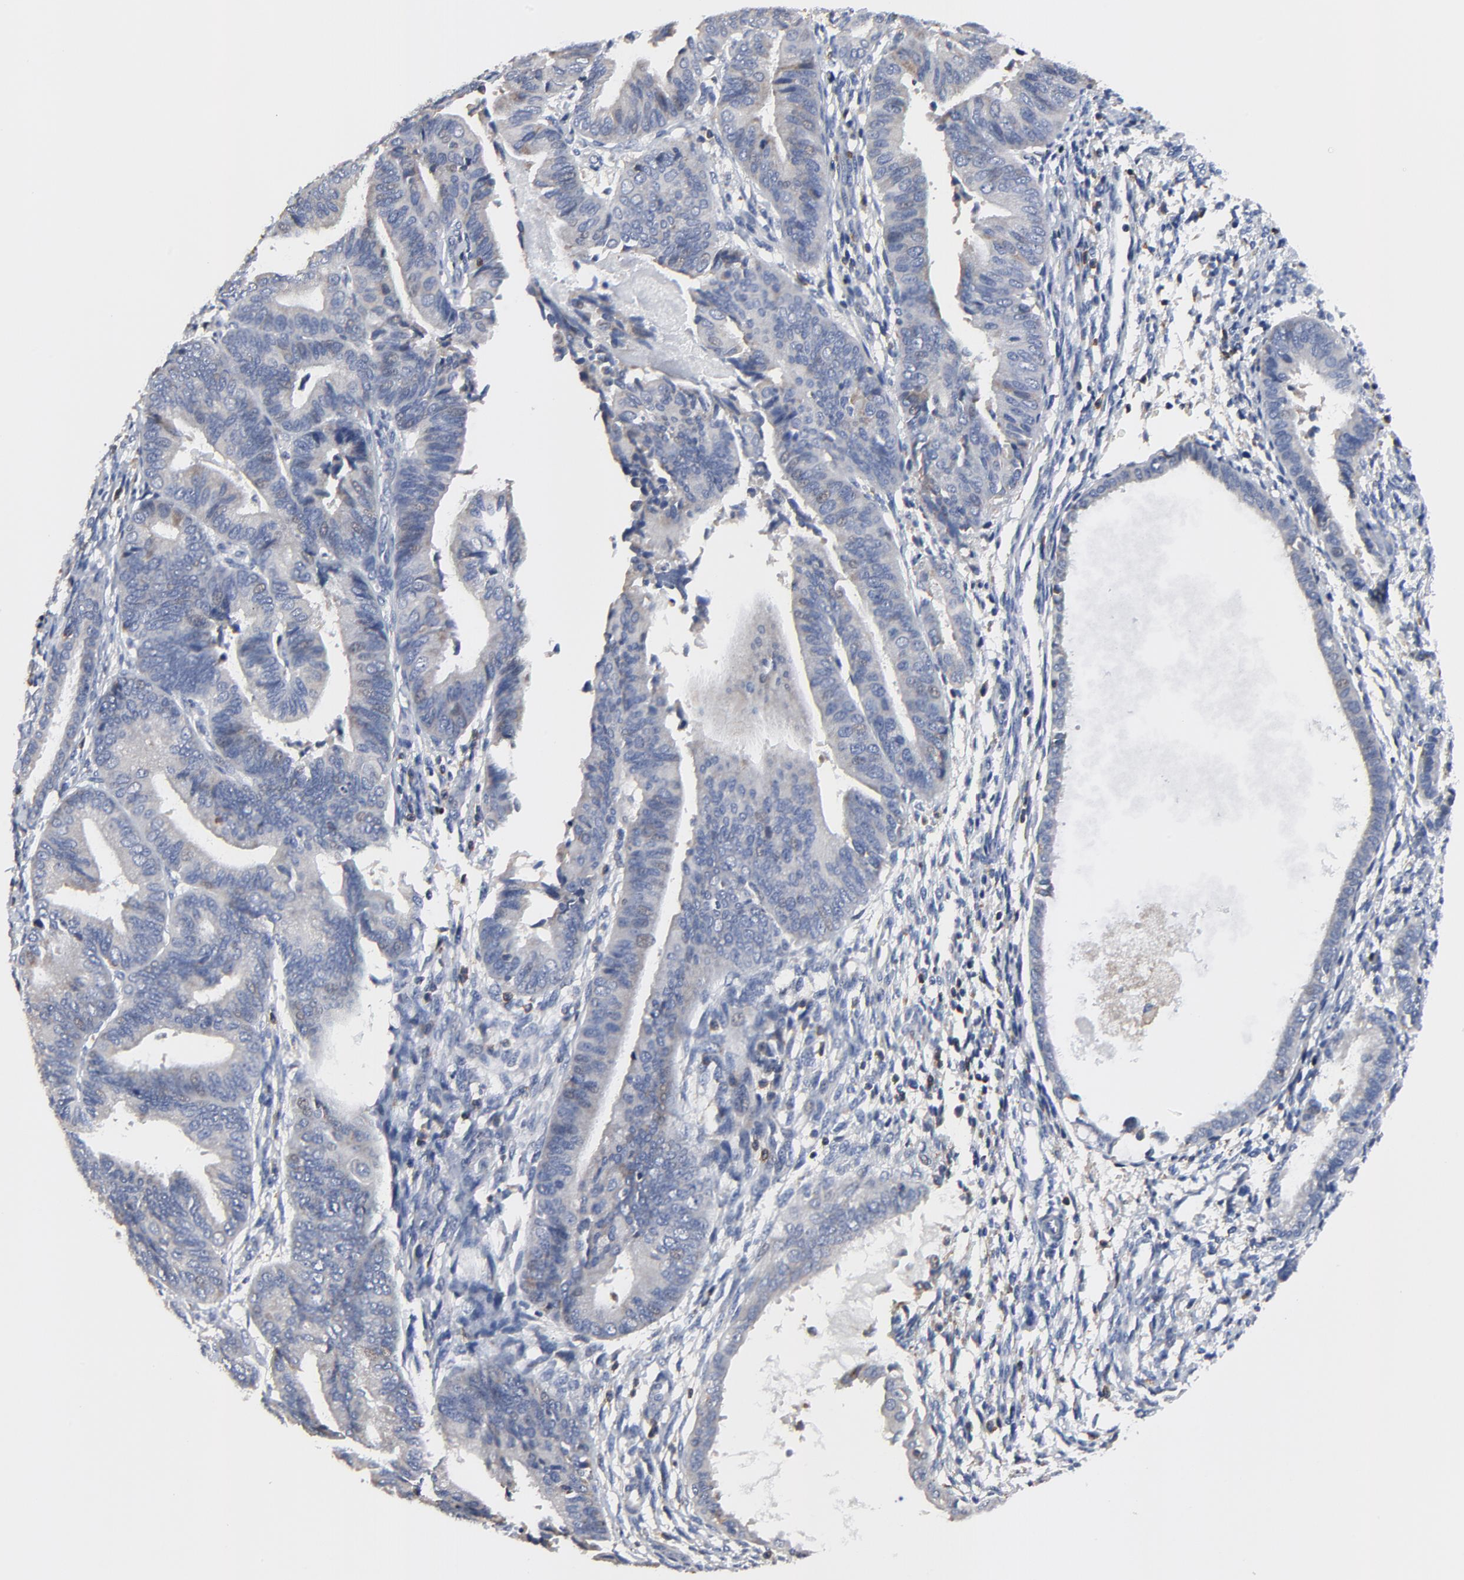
{"staining": {"intensity": "negative", "quantity": "none", "location": "none"}, "tissue": "endometrial cancer", "cell_type": "Tumor cells", "image_type": "cancer", "snomed": [{"axis": "morphology", "description": "Adenocarcinoma, NOS"}, {"axis": "topography", "description": "Endometrium"}], "caption": "The immunohistochemistry histopathology image has no significant expression in tumor cells of endometrial adenocarcinoma tissue.", "gene": "SKAP1", "patient": {"sex": "female", "age": 63}}